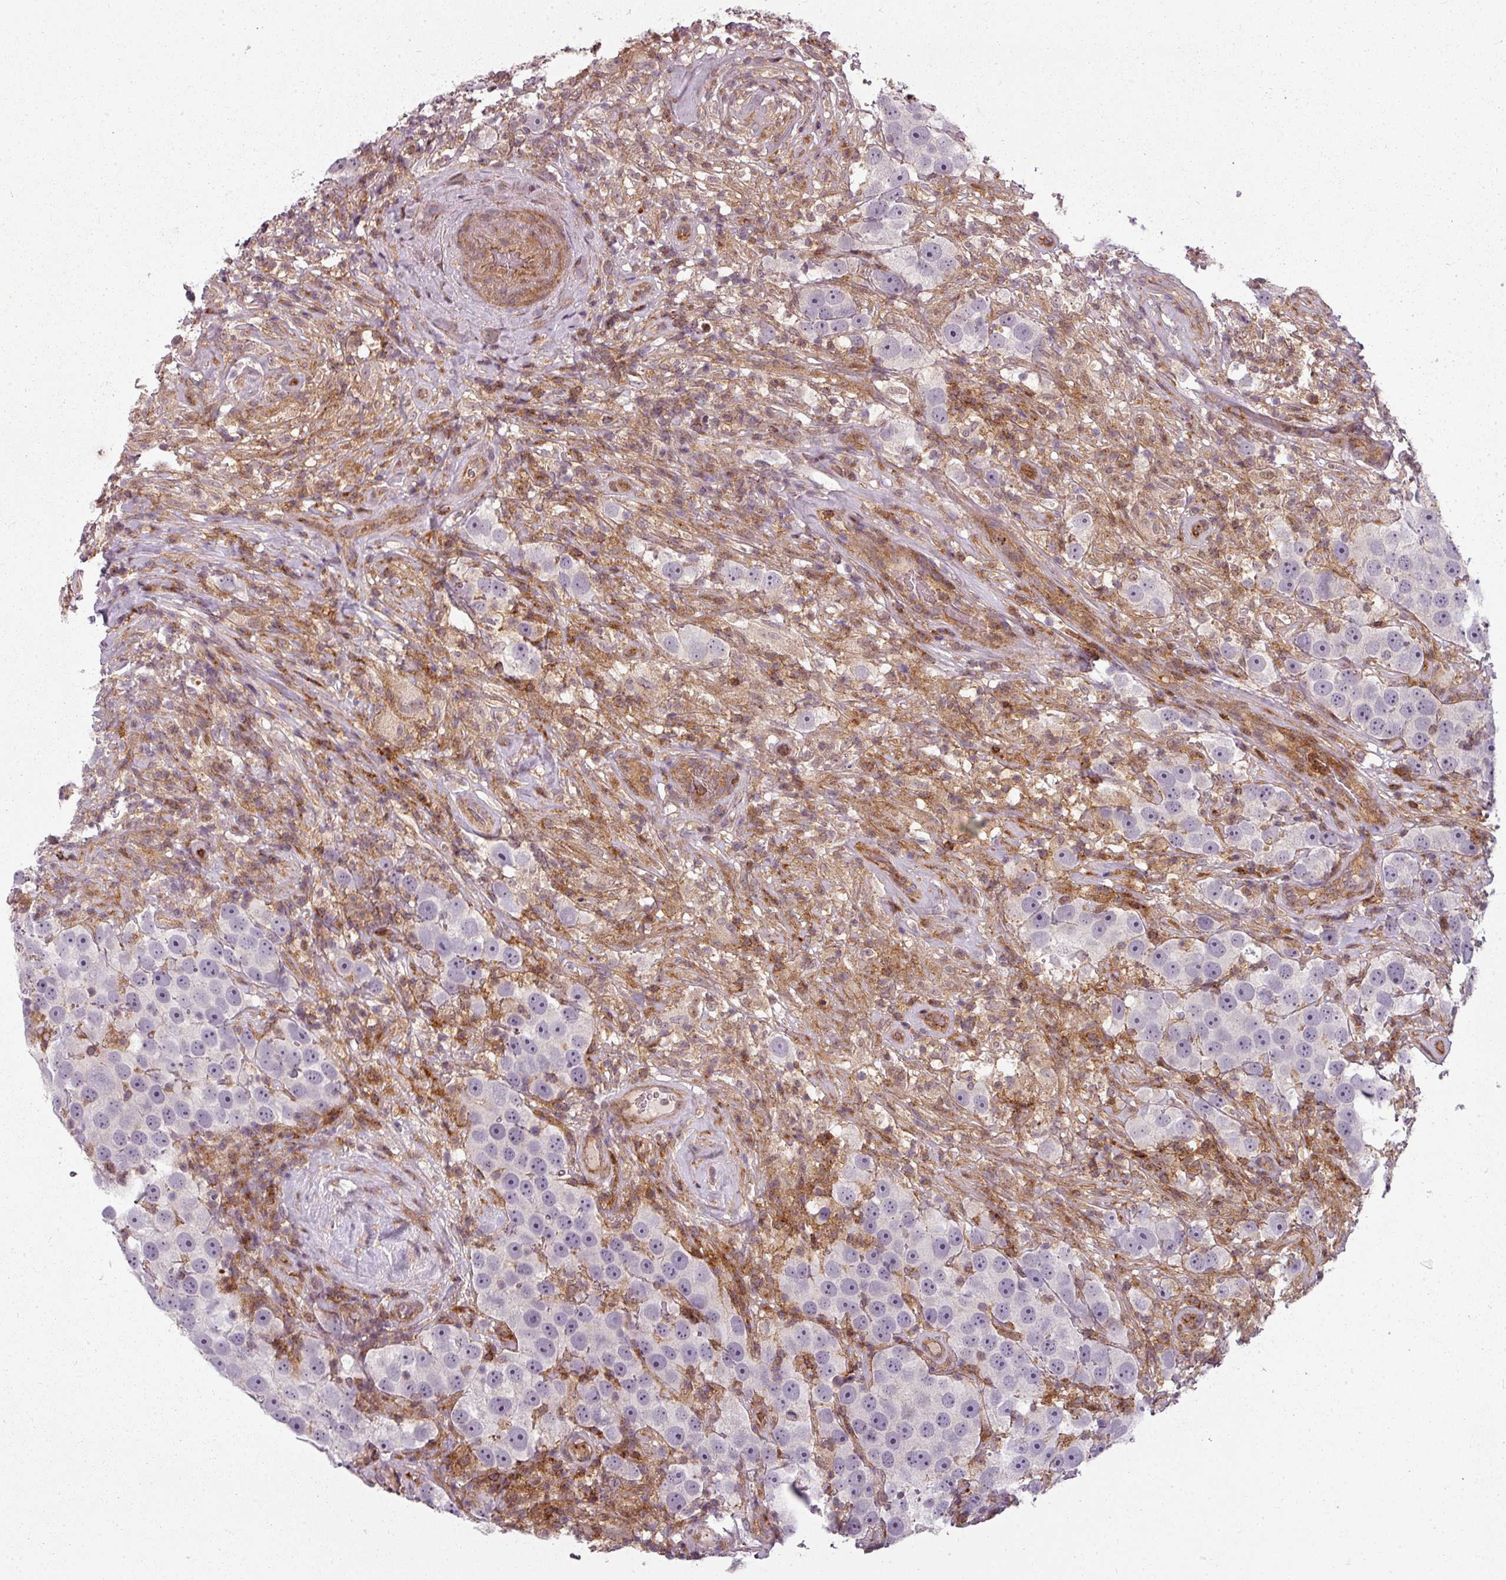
{"staining": {"intensity": "negative", "quantity": "none", "location": "none"}, "tissue": "testis cancer", "cell_type": "Tumor cells", "image_type": "cancer", "snomed": [{"axis": "morphology", "description": "Seminoma, NOS"}, {"axis": "topography", "description": "Testis"}], "caption": "Testis seminoma was stained to show a protein in brown. There is no significant expression in tumor cells.", "gene": "CLIC1", "patient": {"sex": "male", "age": 49}}